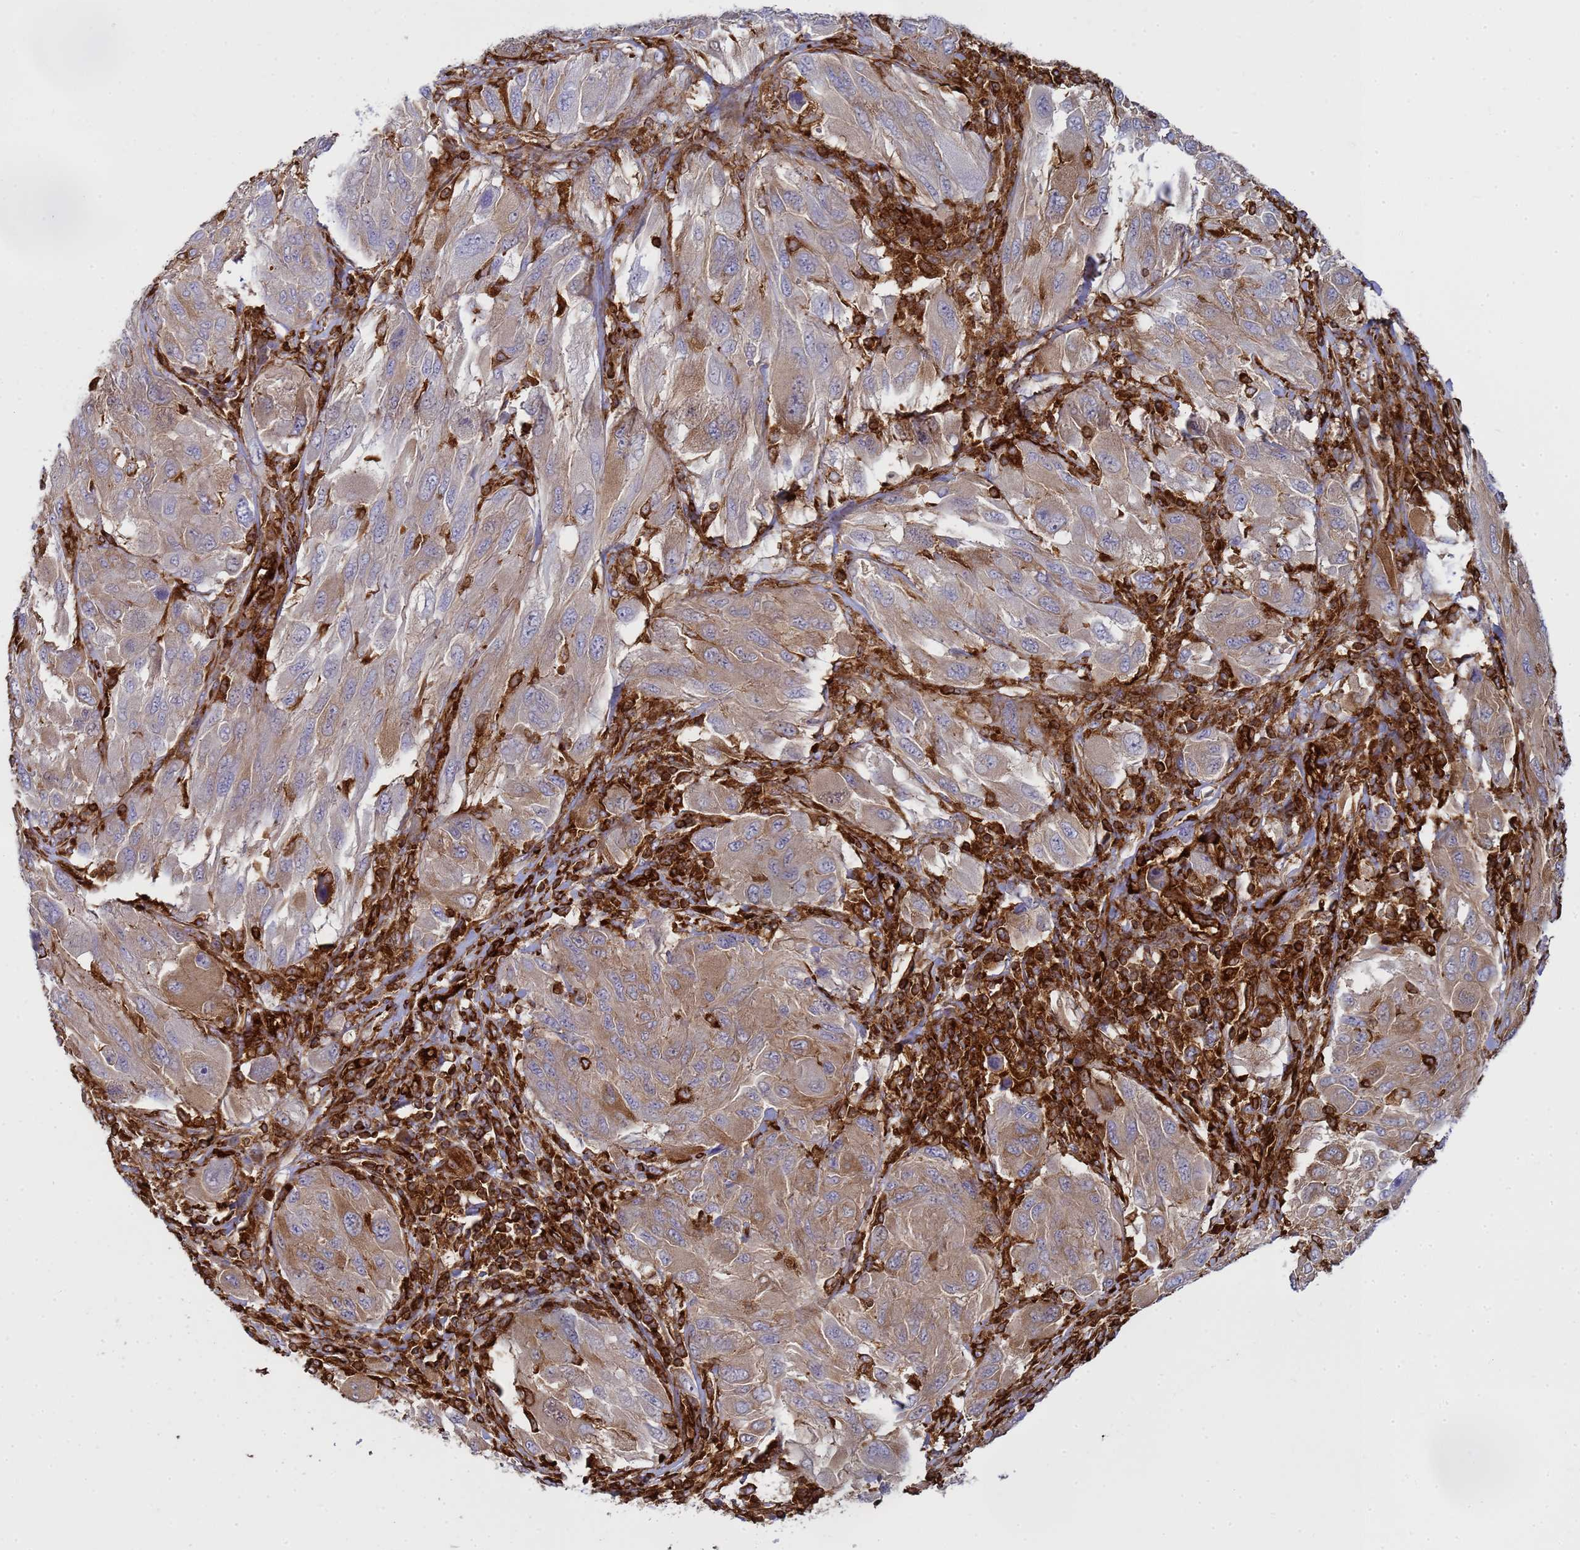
{"staining": {"intensity": "weak", "quantity": ">75%", "location": "cytoplasmic/membranous"}, "tissue": "melanoma", "cell_type": "Tumor cells", "image_type": "cancer", "snomed": [{"axis": "morphology", "description": "Malignant melanoma, NOS"}, {"axis": "topography", "description": "Skin"}], "caption": "Immunohistochemistry of human melanoma reveals low levels of weak cytoplasmic/membranous expression in about >75% of tumor cells.", "gene": "ZBTB8OS", "patient": {"sex": "female", "age": 91}}